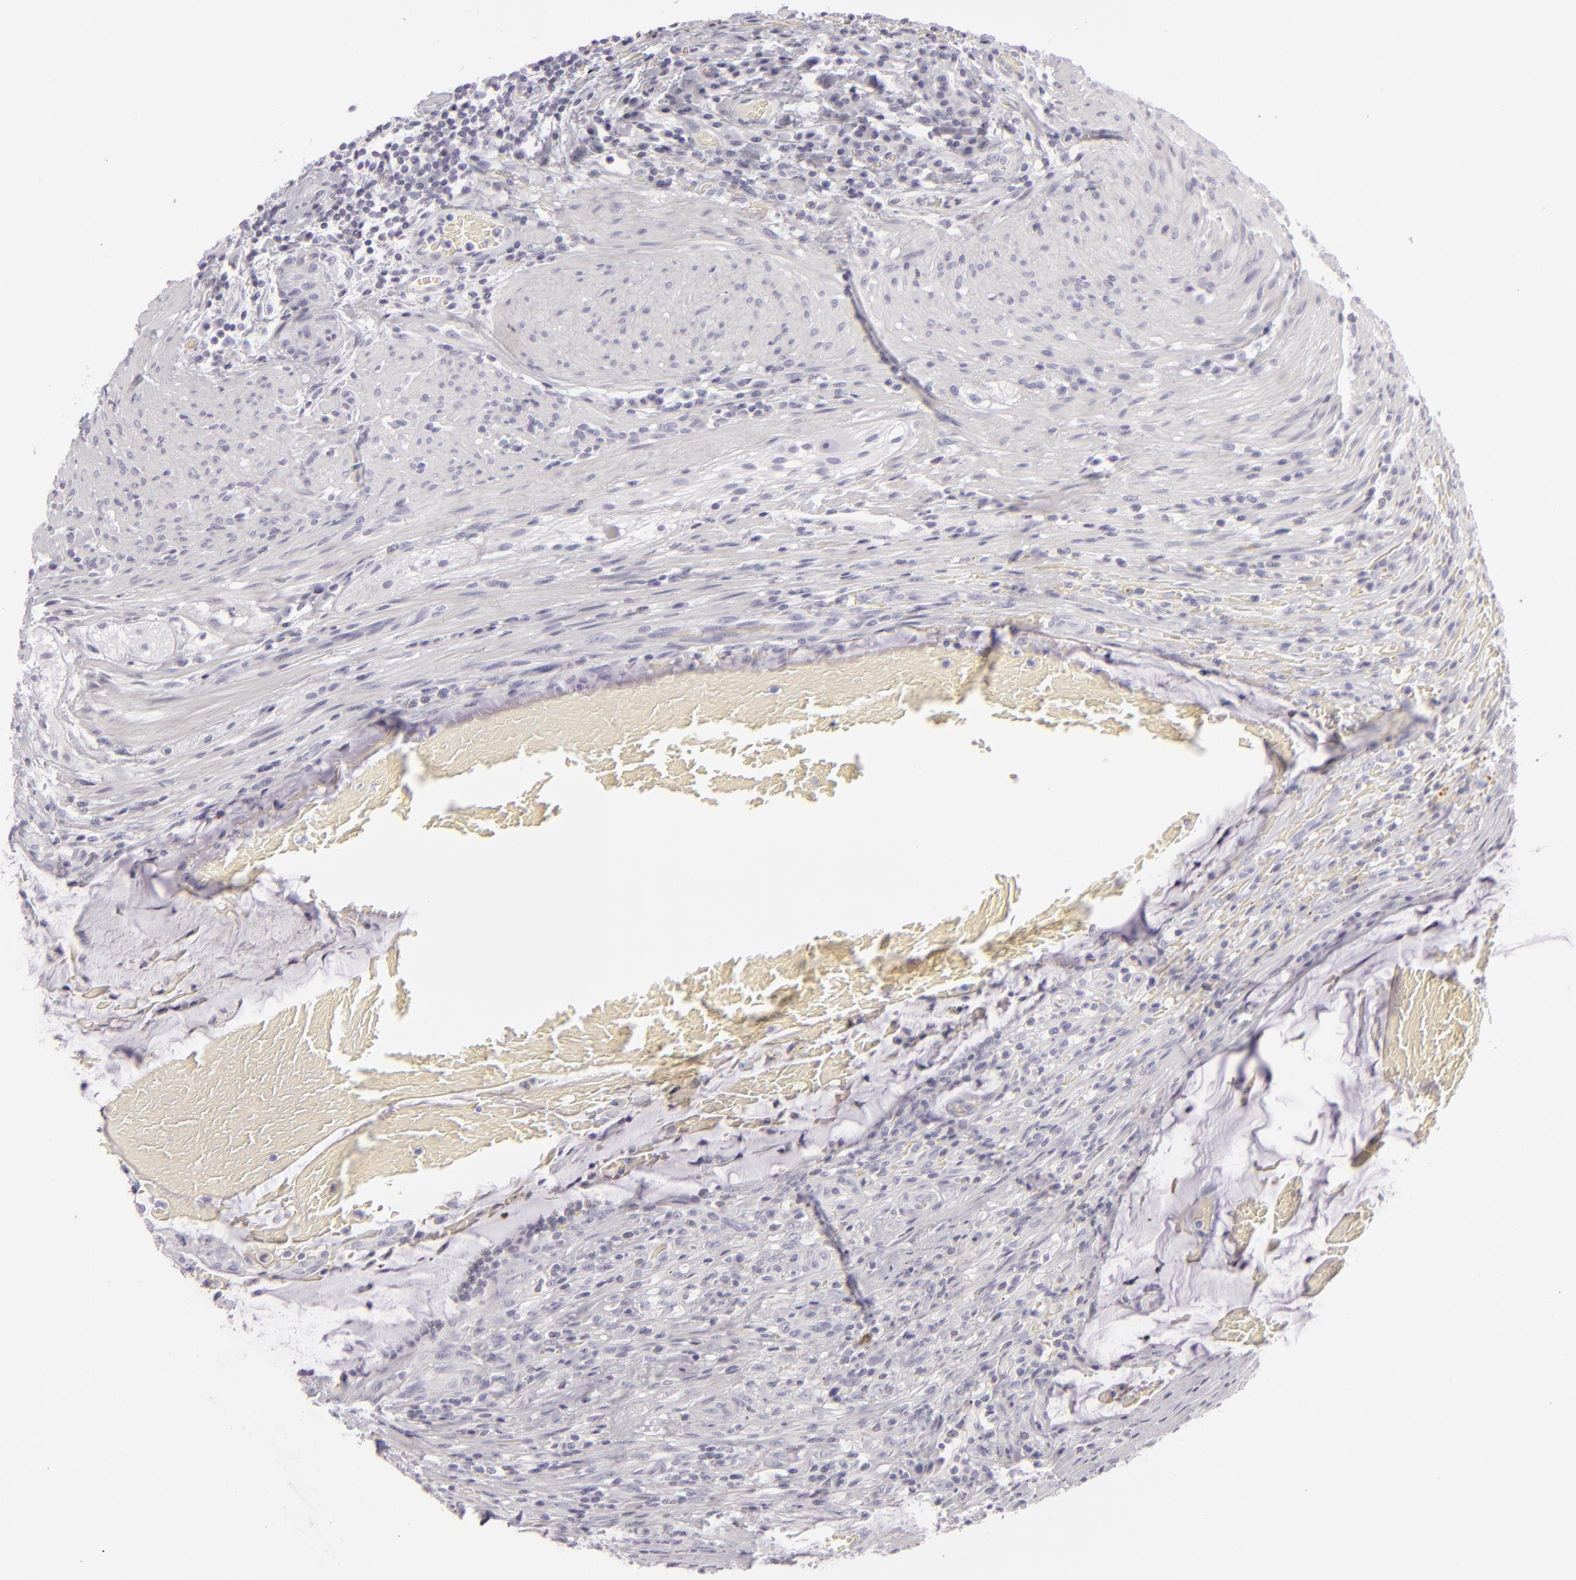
{"staining": {"intensity": "negative", "quantity": "none", "location": "none"}, "tissue": "colorectal cancer", "cell_type": "Tumor cells", "image_type": "cancer", "snomed": [{"axis": "morphology", "description": "Adenocarcinoma, NOS"}, {"axis": "topography", "description": "Colon"}], "caption": "Immunohistochemistry of human colorectal cancer (adenocarcinoma) reveals no positivity in tumor cells.", "gene": "CDX2", "patient": {"sex": "male", "age": 54}}